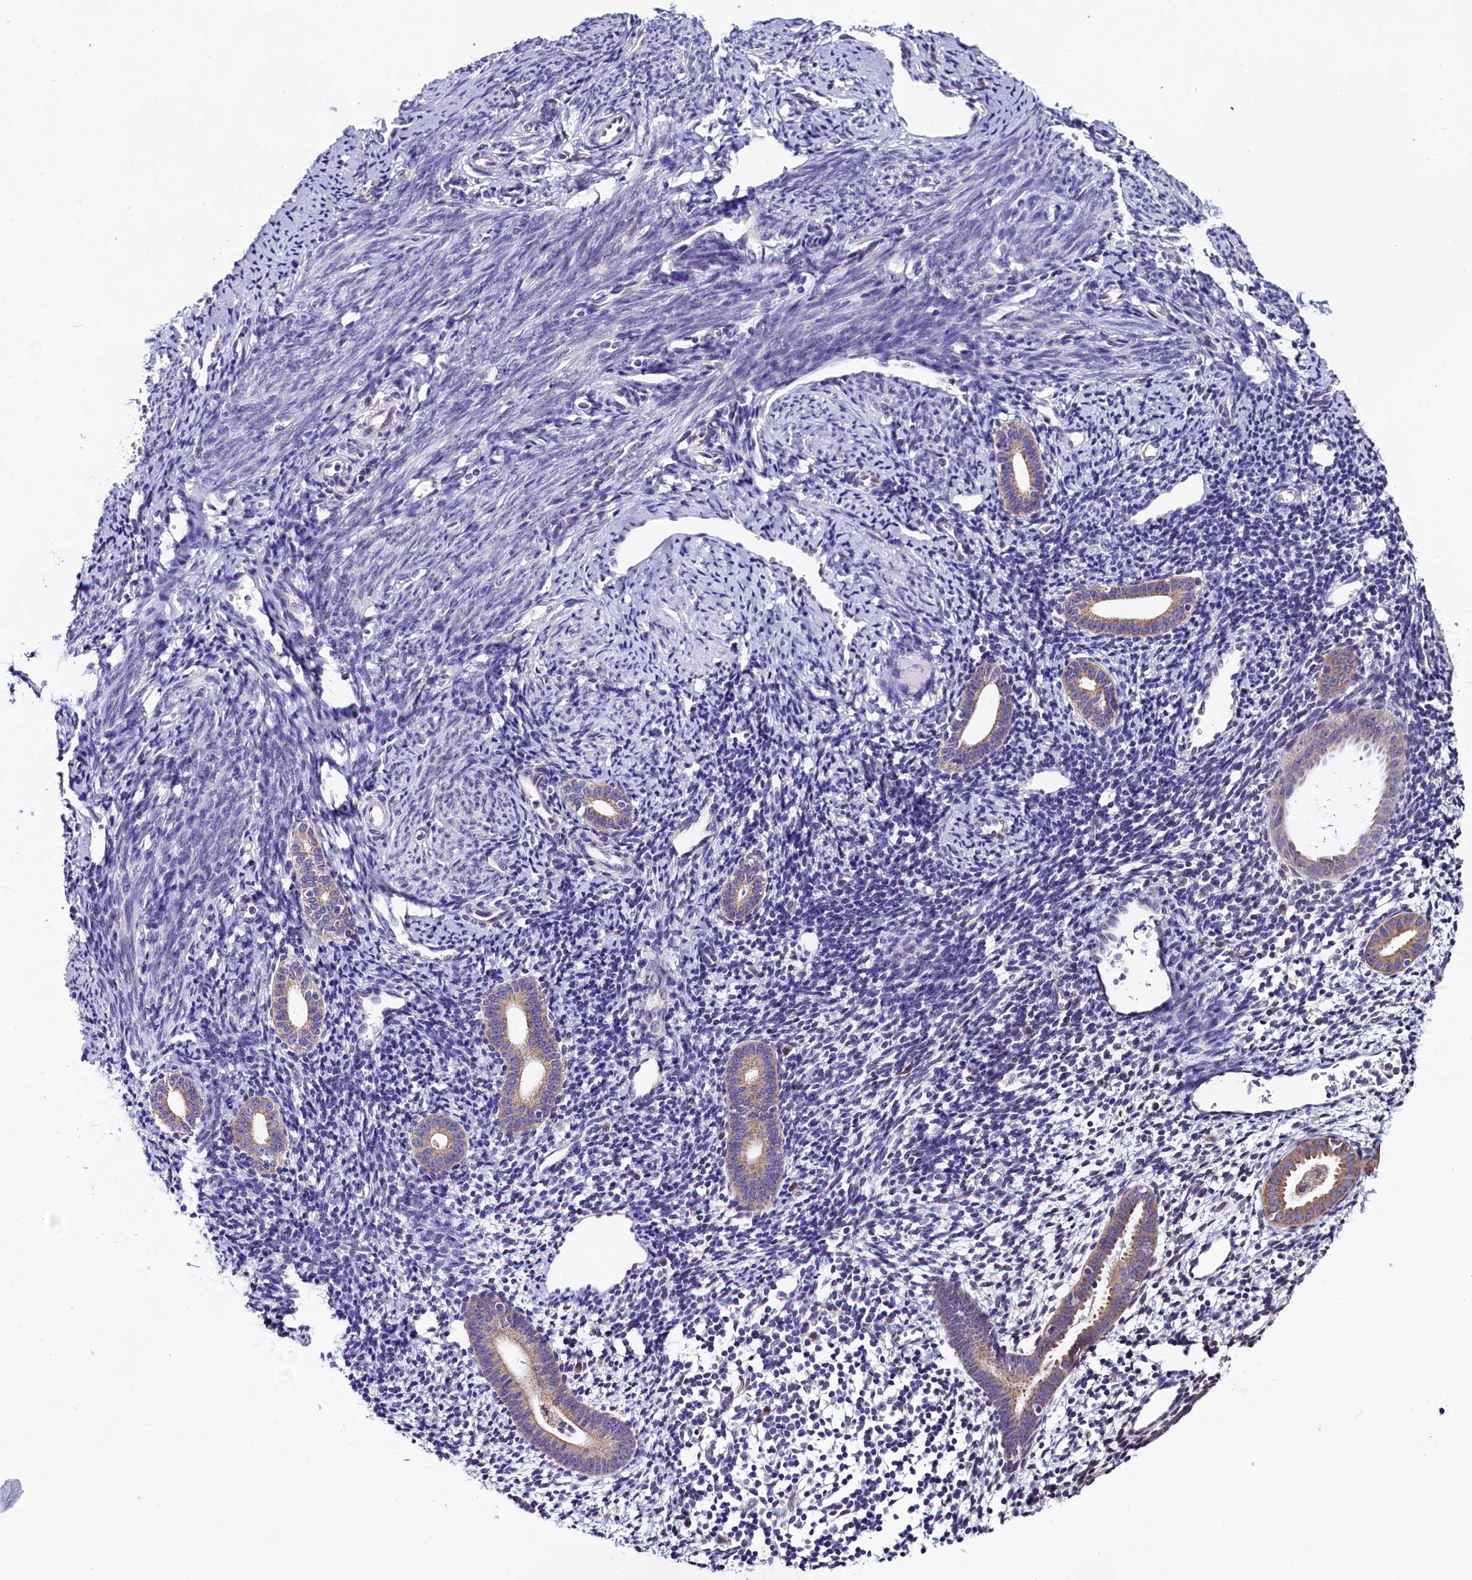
{"staining": {"intensity": "negative", "quantity": "none", "location": "none"}, "tissue": "endometrium", "cell_type": "Cells in endometrial stroma", "image_type": "normal", "snomed": [{"axis": "morphology", "description": "Normal tissue, NOS"}, {"axis": "topography", "description": "Endometrium"}], "caption": "This is a photomicrograph of IHC staining of benign endometrium, which shows no expression in cells in endometrial stroma. Nuclei are stained in blue.", "gene": "UACA", "patient": {"sex": "female", "age": 56}}